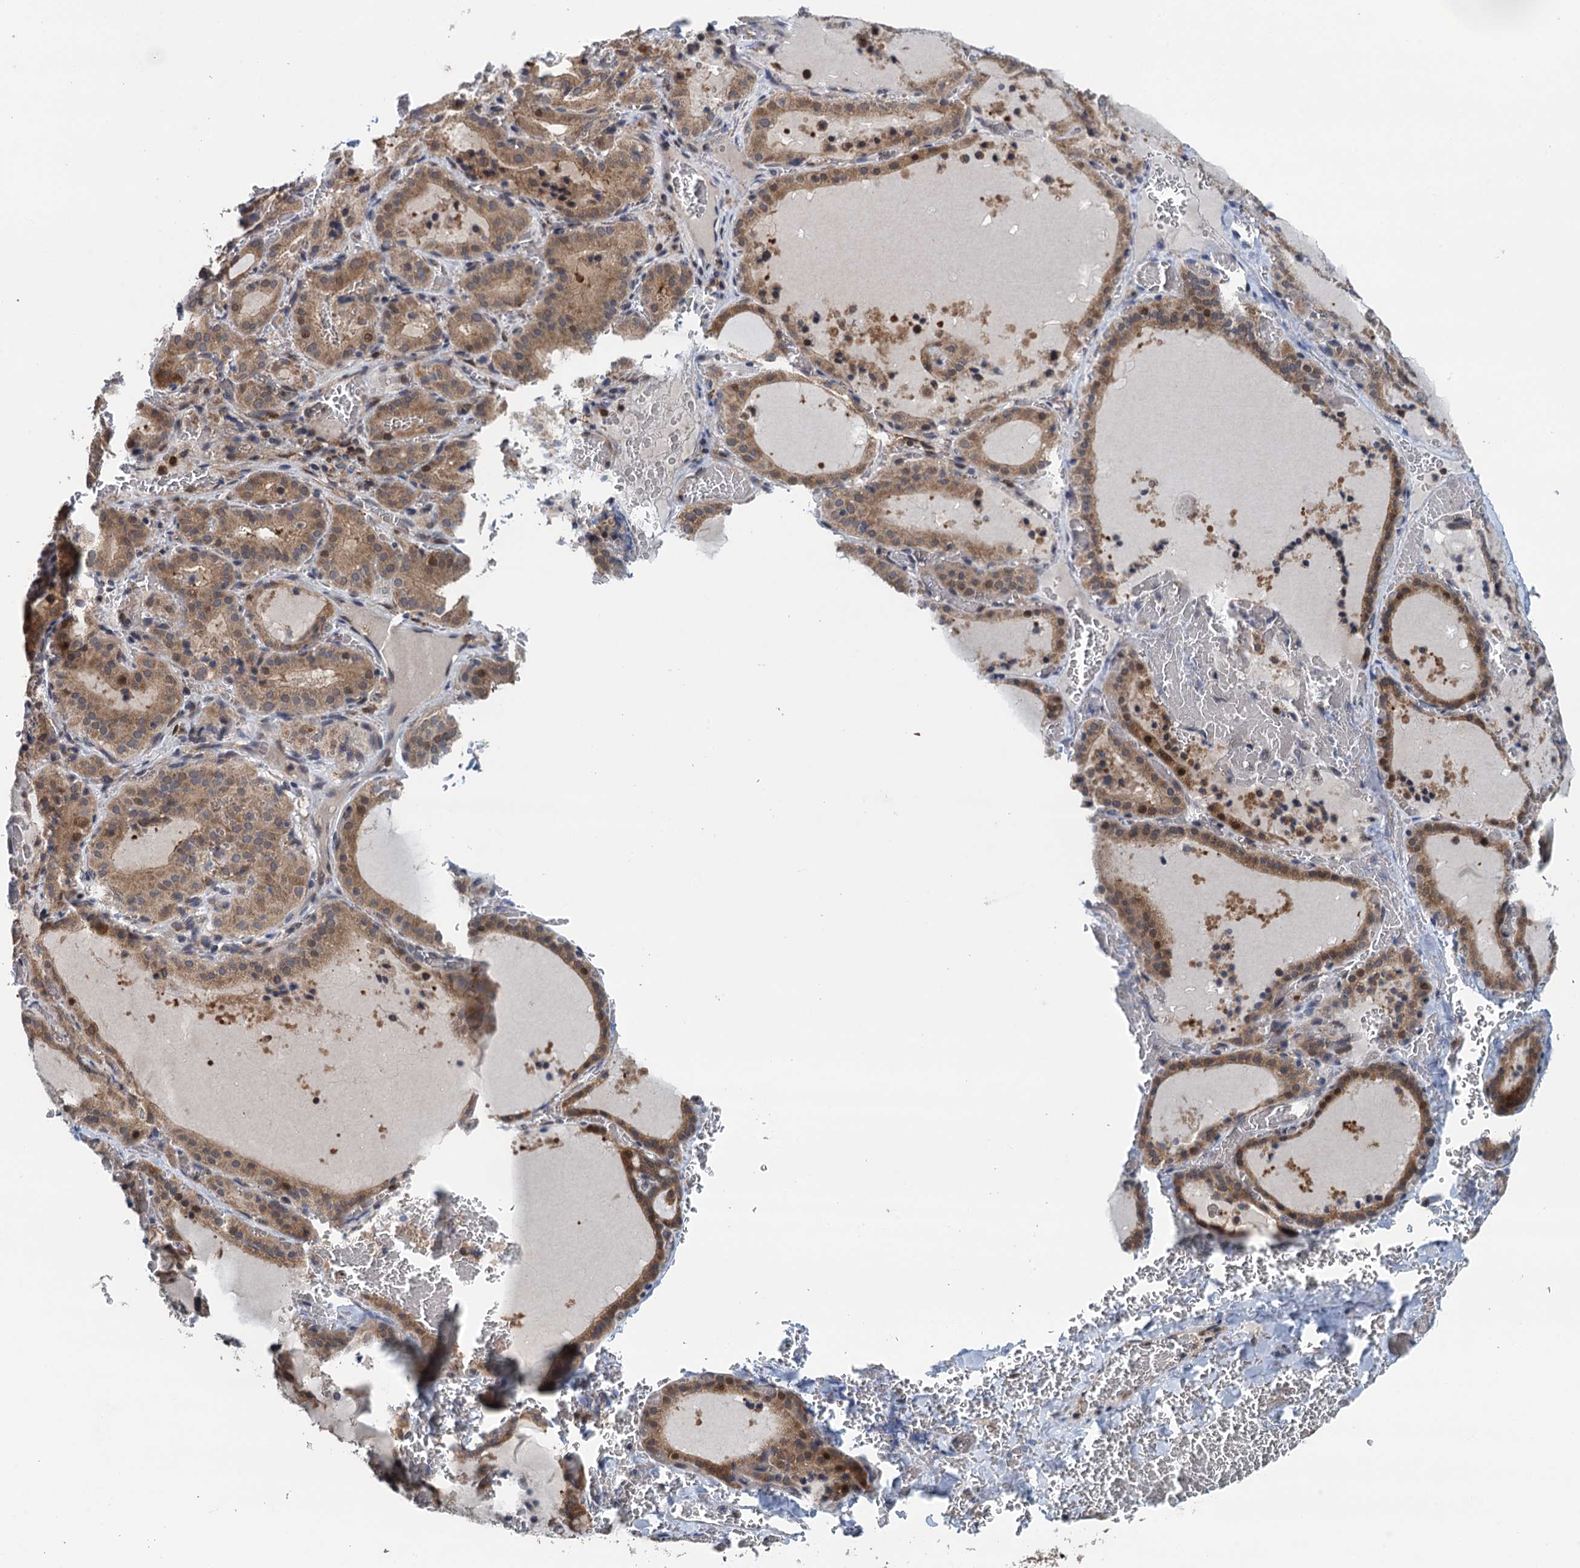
{"staining": {"intensity": "moderate", "quantity": ">75%", "location": "cytoplasmic/membranous,nuclear"}, "tissue": "thyroid gland", "cell_type": "Glandular cells", "image_type": "normal", "snomed": [{"axis": "morphology", "description": "Normal tissue, NOS"}, {"axis": "topography", "description": "Thyroid gland"}], "caption": "Immunohistochemical staining of unremarkable human thyroid gland reveals moderate cytoplasmic/membranous,nuclear protein expression in about >75% of glandular cells.", "gene": "CNTN5", "patient": {"sex": "female", "age": 39}}